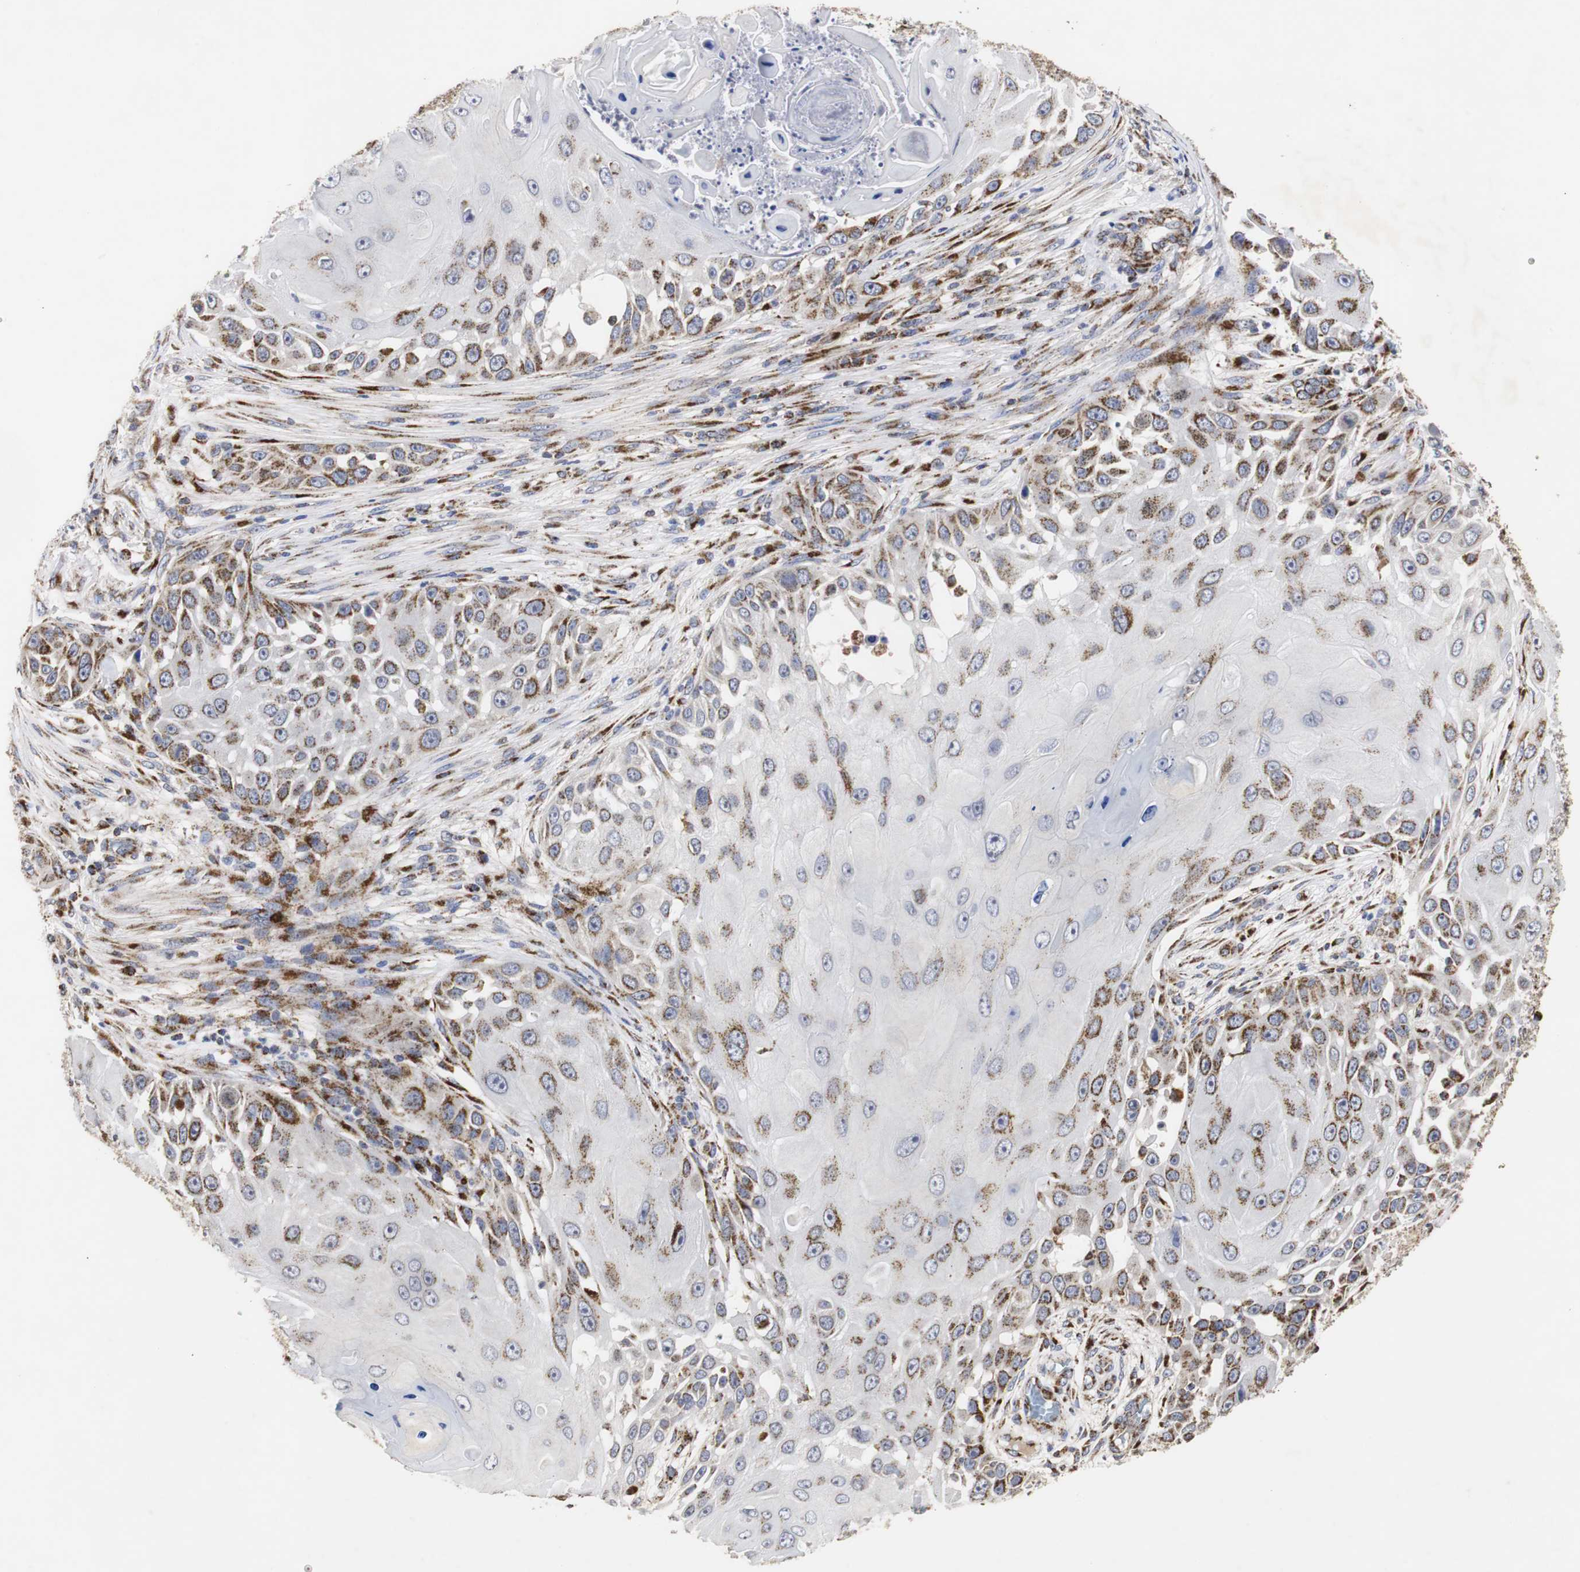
{"staining": {"intensity": "strong", "quantity": "25%-75%", "location": "cytoplasmic/membranous"}, "tissue": "skin cancer", "cell_type": "Tumor cells", "image_type": "cancer", "snomed": [{"axis": "morphology", "description": "Squamous cell carcinoma, NOS"}, {"axis": "topography", "description": "Skin"}], "caption": "Immunohistochemical staining of skin cancer demonstrates high levels of strong cytoplasmic/membranous positivity in approximately 25%-75% of tumor cells. The staining was performed using DAB to visualize the protein expression in brown, while the nuclei were stained in blue with hematoxylin (Magnification: 20x).", "gene": "HSD17B10", "patient": {"sex": "female", "age": 44}}